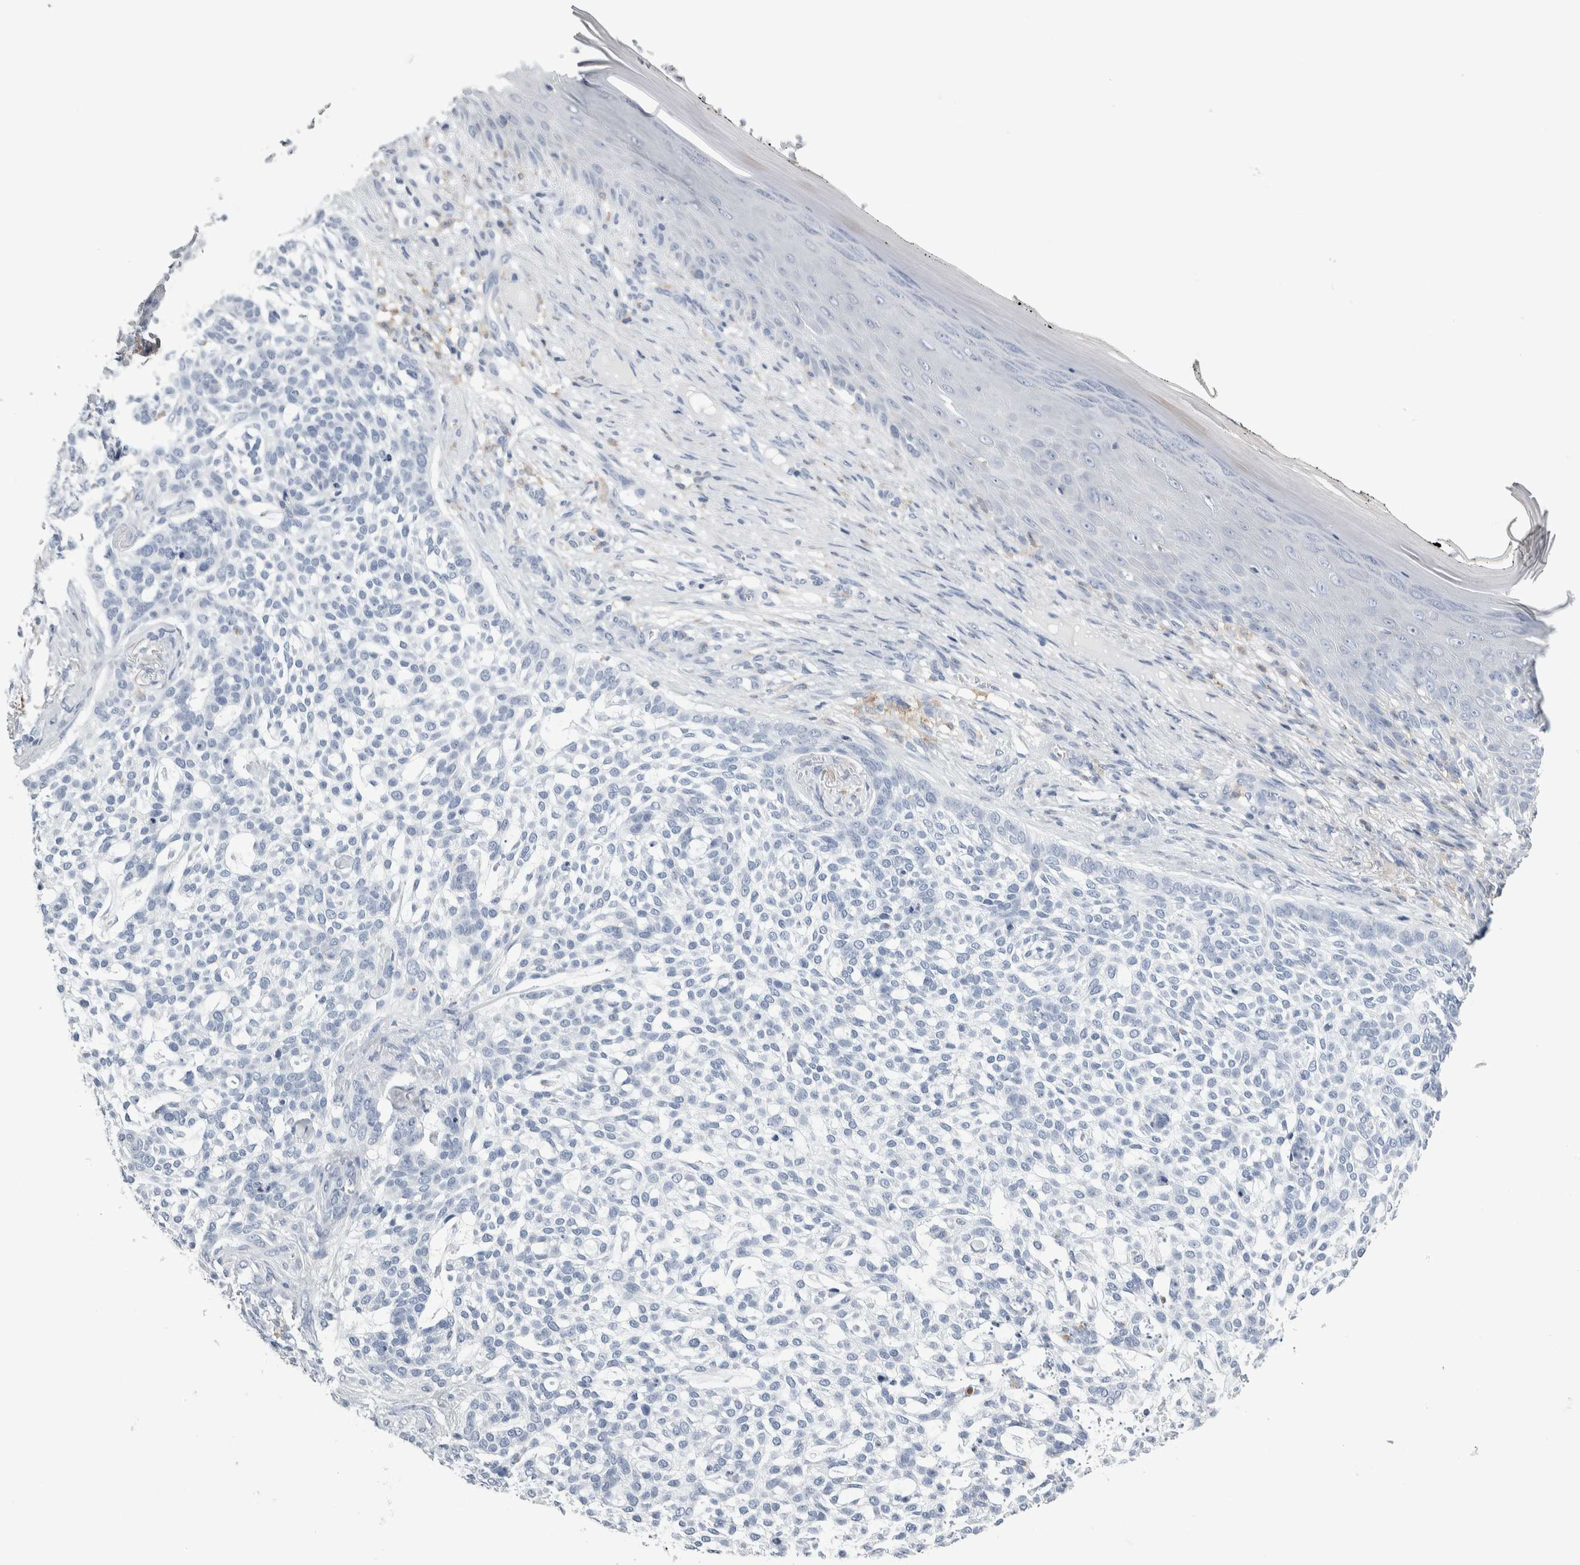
{"staining": {"intensity": "negative", "quantity": "none", "location": "none"}, "tissue": "skin cancer", "cell_type": "Tumor cells", "image_type": "cancer", "snomed": [{"axis": "morphology", "description": "Basal cell carcinoma"}, {"axis": "topography", "description": "Skin"}], "caption": "The image displays no staining of tumor cells in skin basal cell carcinoma.", "gene": "SKAP2", "patient": {"sex": "female", "age": 64}}